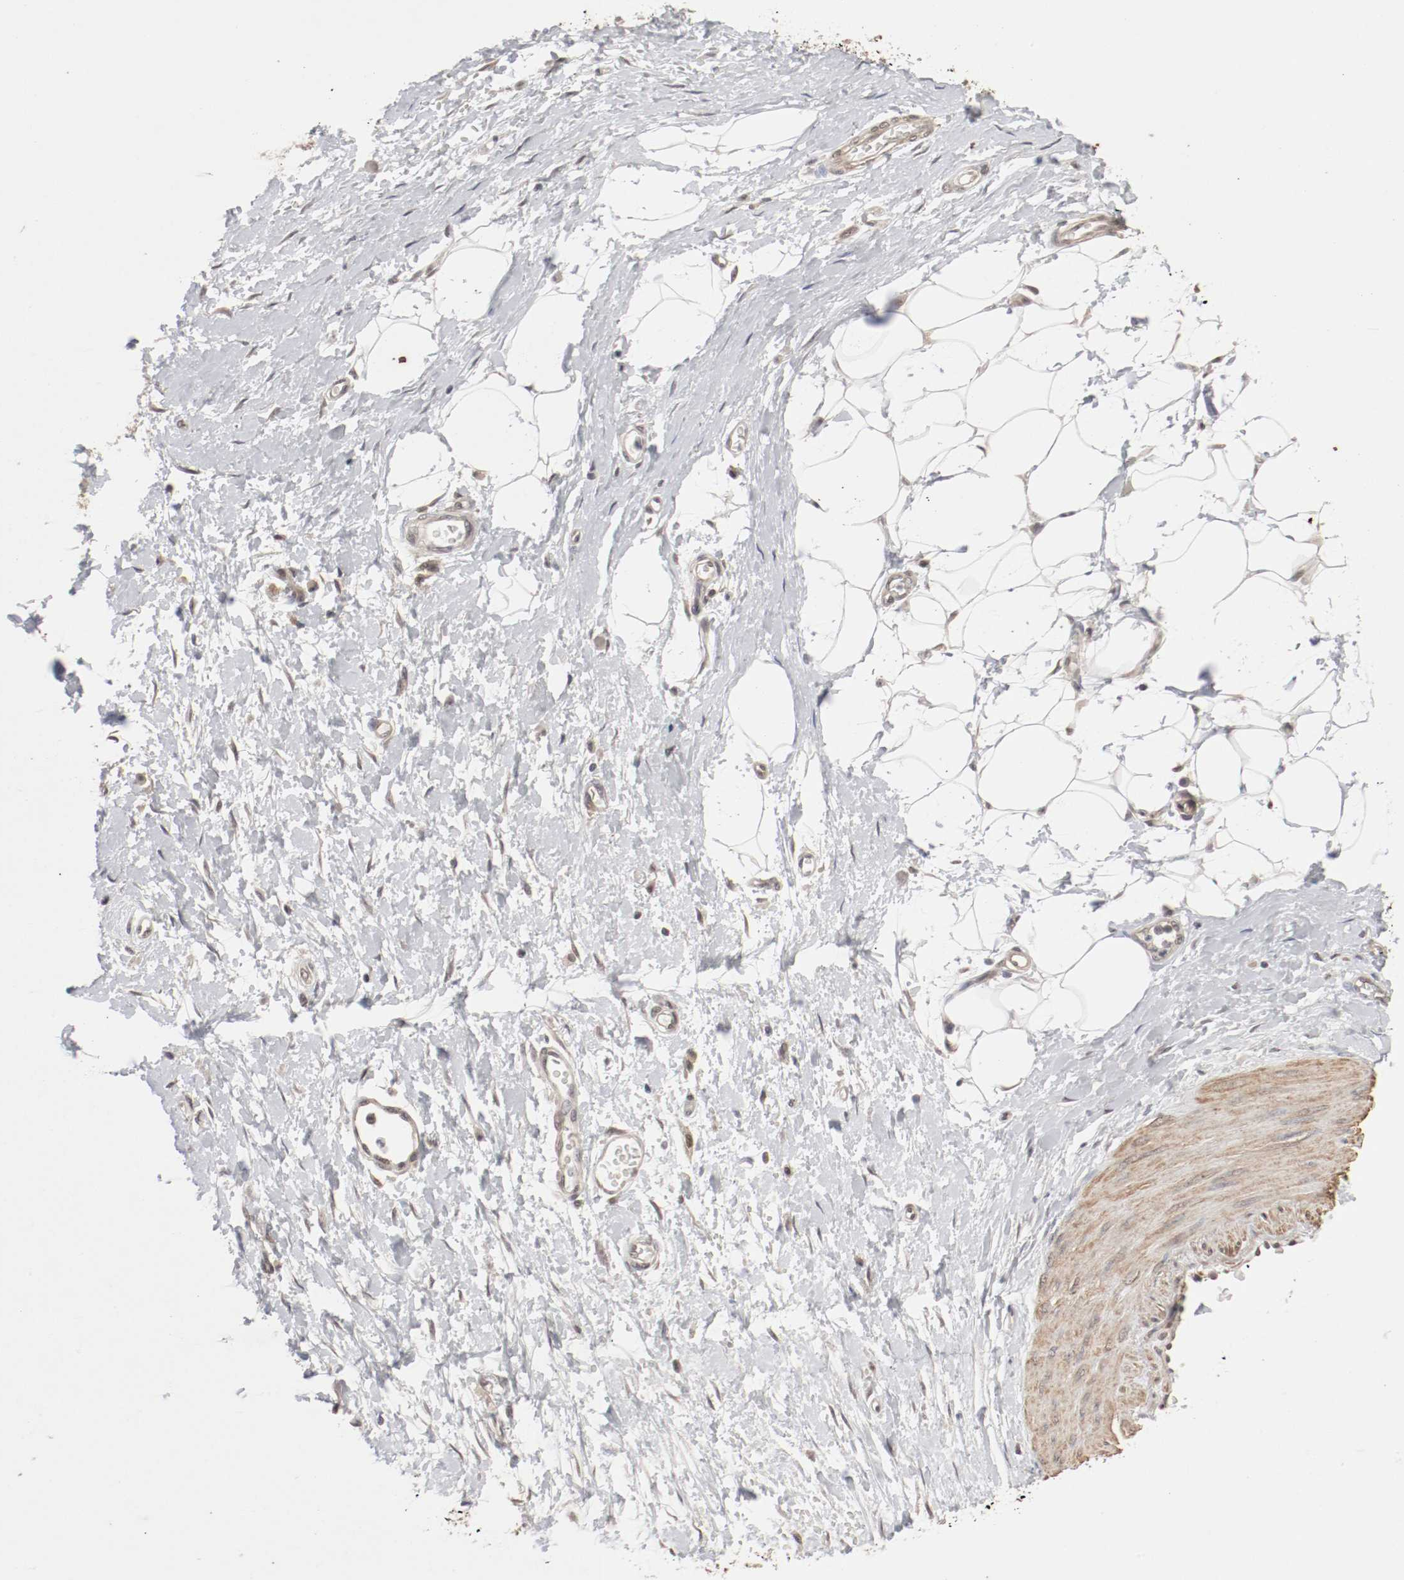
{"staining": {"intensity": "moderate", "quantity": ">75%", "location": "cytoplasmic/membranous,nuclear"}, "tissue": "adipose tissue", "cell_type": "Adipocytes", "image_type": "normal", "snomed": [{"axis": "morphology", "description": "Normal tissue, NOS"}, {"axis": "morphology", "description": "Urothelial carcinoma, High grade"}, {"axis": "topography", "description": "Vascular tissue"}, {"axis": "topography", "description": "Urinary bladder"}], "caption": "Brown immunohistochemical staining in benign adipose tissue displays moderate cytoplasmic/membranous,nuclear staining in about >75% of adipocytes.", "gene": "CSNK2B", "patient": {"sex": "female", "age": 56}}